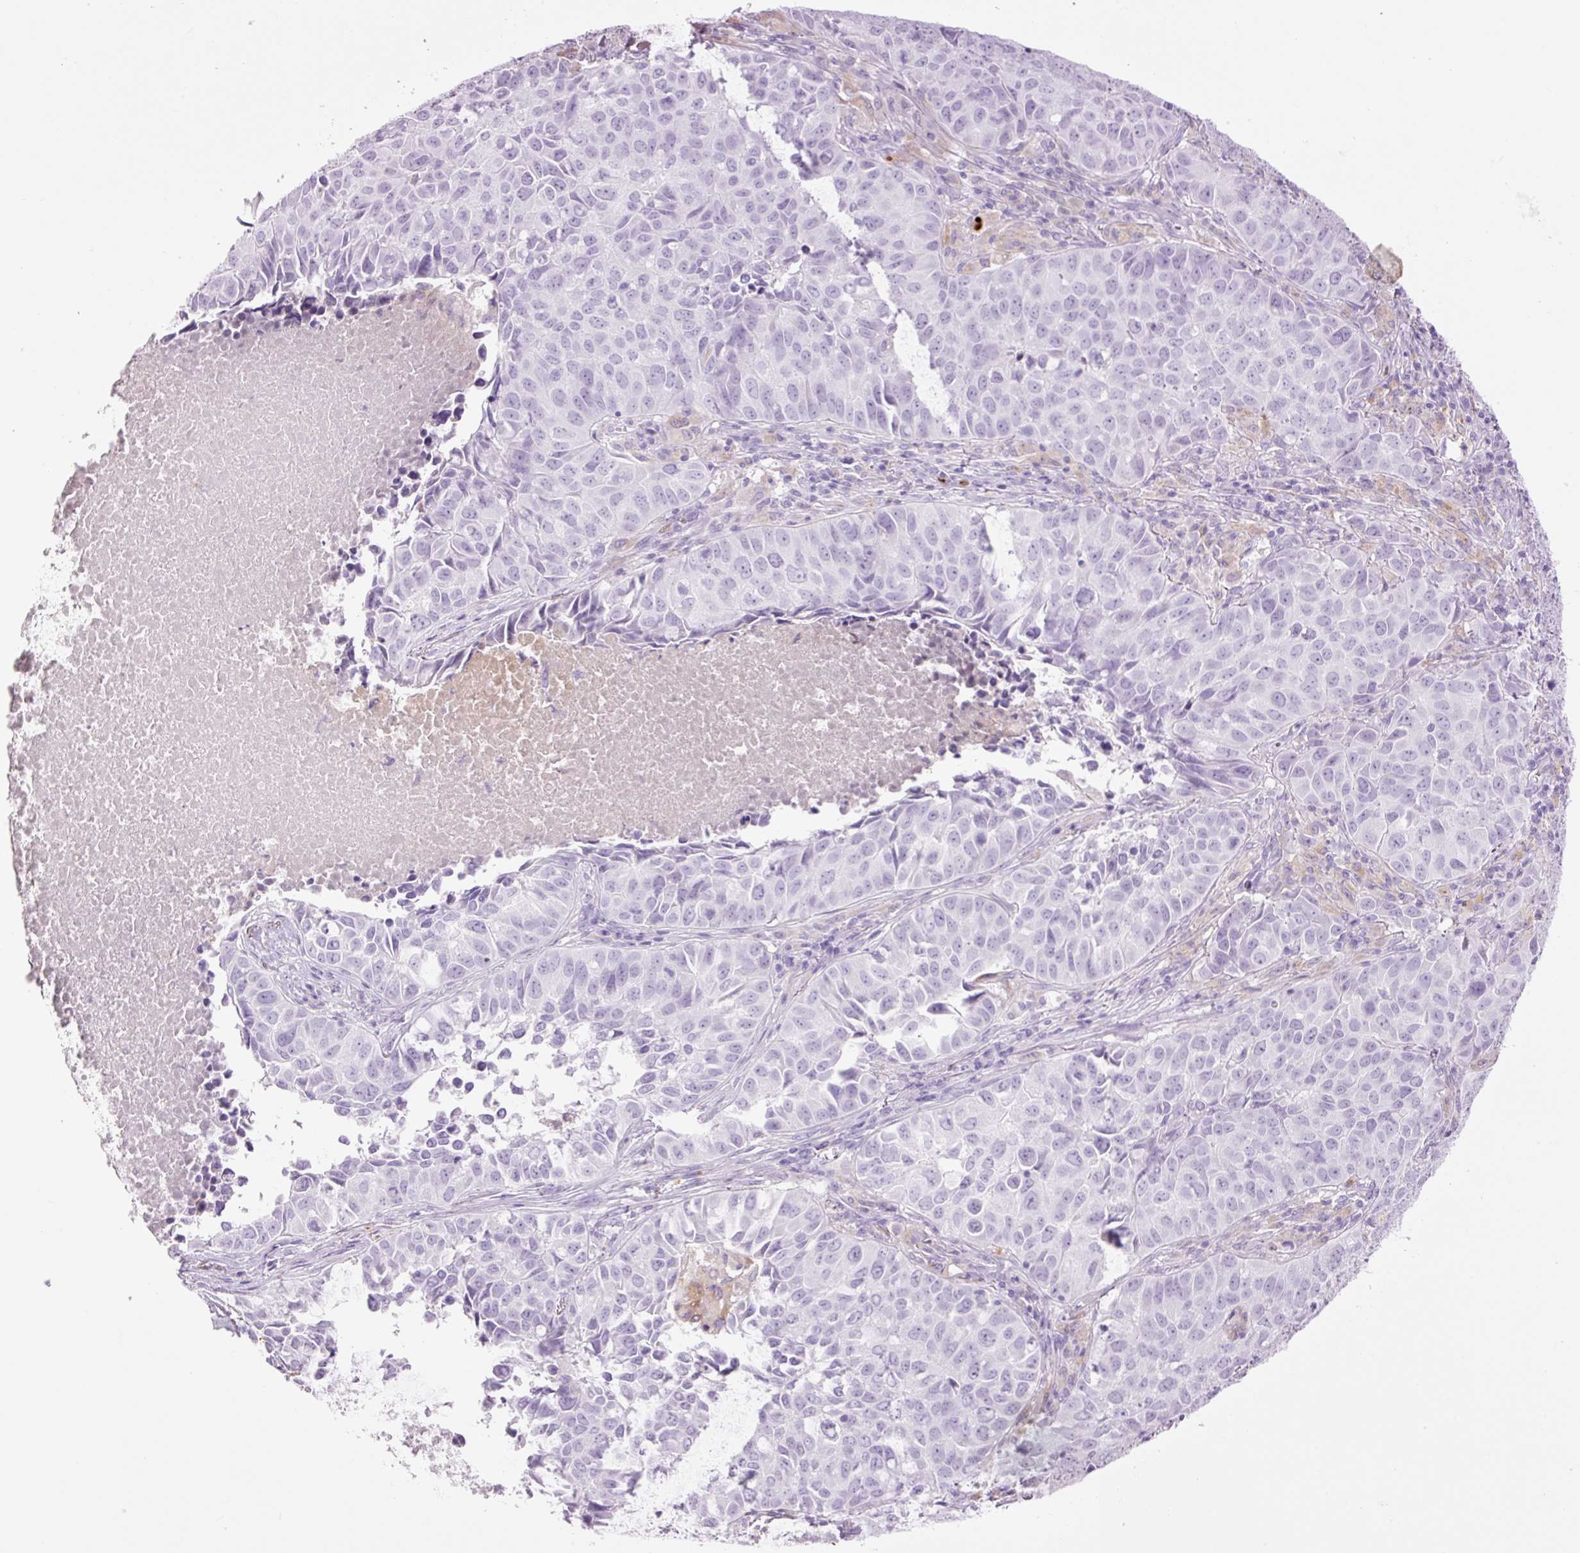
{"staining": {"intensity": "negative", "quantity": "none", "location": "none"}, "tissue": "lung cancer", "cell_type": "Tumor cells", "image_type": "cancer", "snomed": [{"axis": "morphology", "description": "Adenocarcinoma, NOS"}, {"axis": "topography", "description": "Lung"}], "caption": "High power microscopy photomicrograph of an IHC image of adenocarcinoma (lung), revealing no significant positivity in tumor cells. (Brightfield microscopy of DAB (3,3'-diaminobenzidine) immunohistochemistry at high magnification).", "gene": "LYZ", "patient": {"sex": "female", "age": 50}}